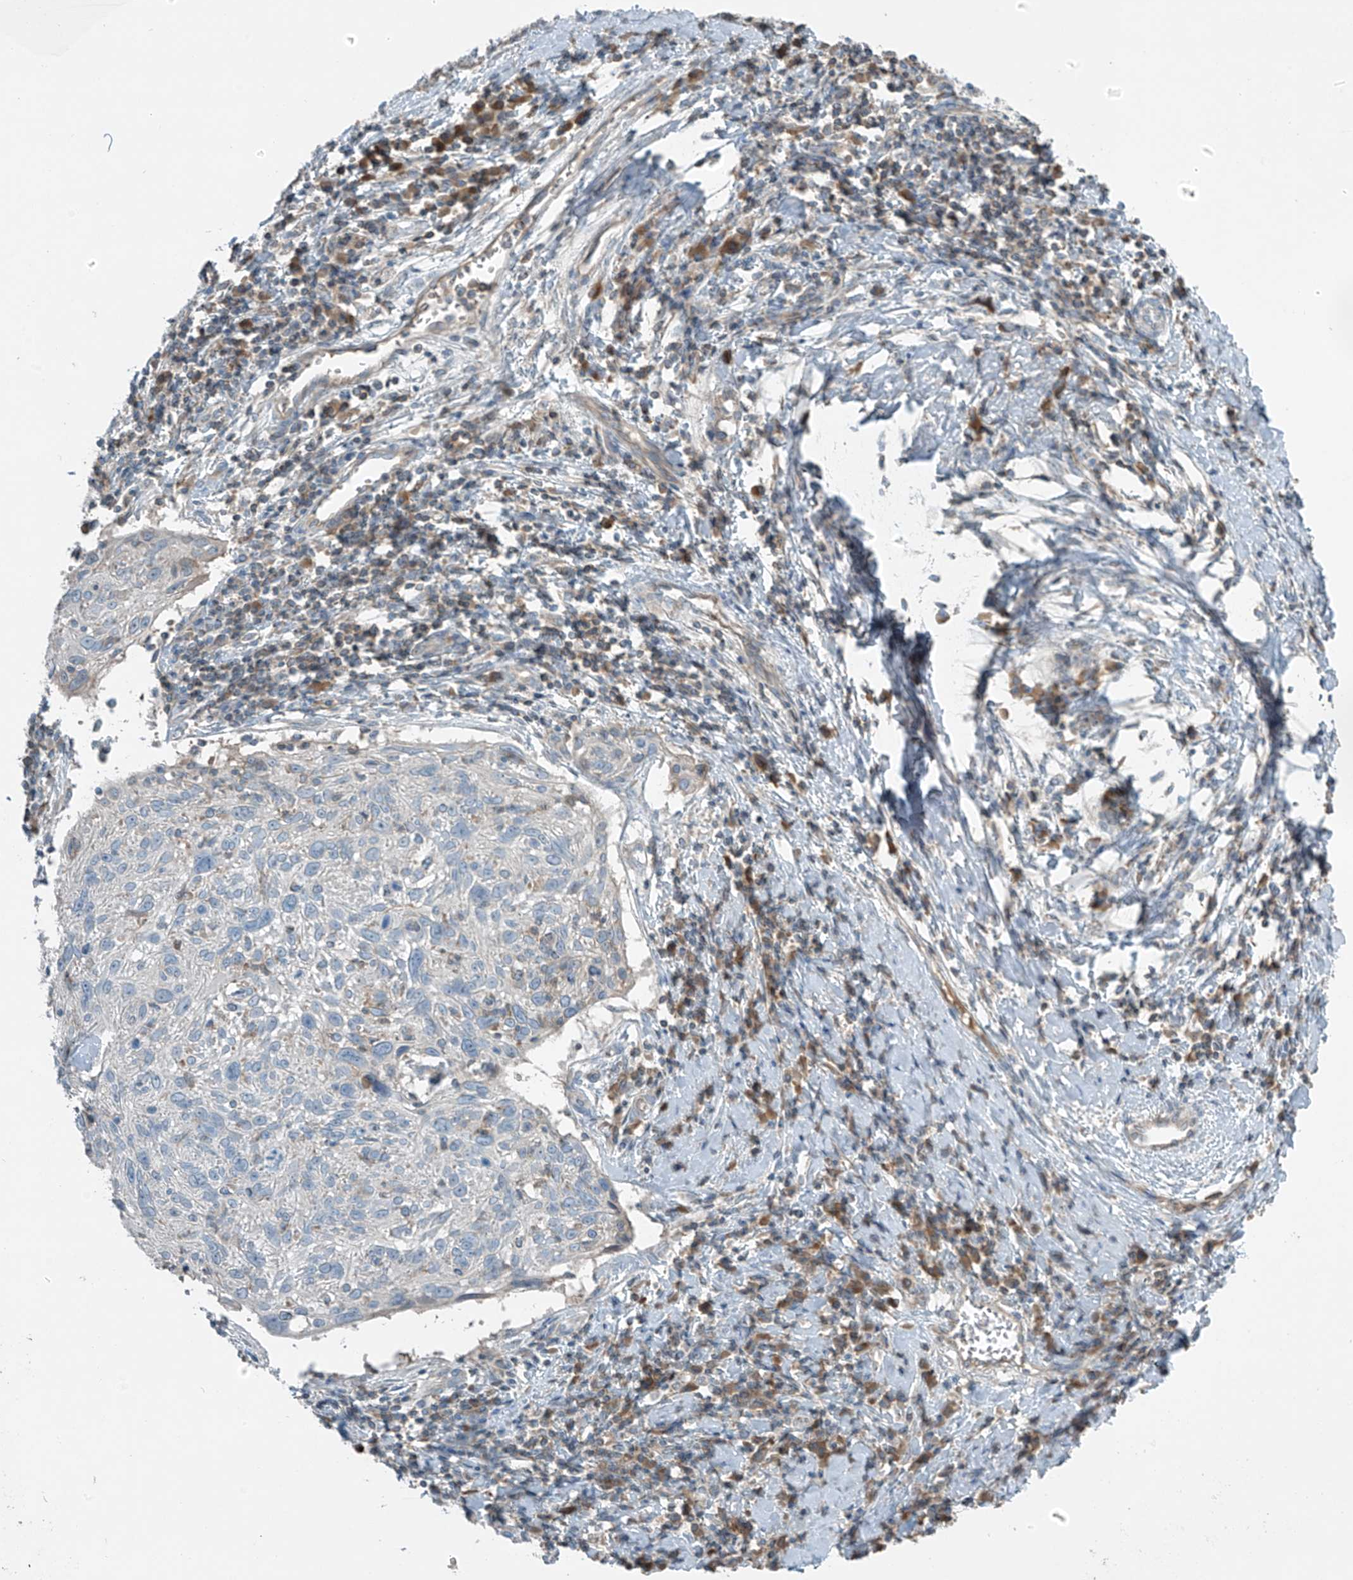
{"staining": {"intensity": "negative", "quantity": "none", "location": "none"}, "tissue": "cervical cancer", "cell_type": "Tumor cells", "image_type": "cancer", "snomed": [{"axis": "morphology", "description": "Squamous cell carcinoma, NOS"}, {"axis": "topography", "description": "Cervix"}], "caption": "DAB (3,3'-diaminobenzidine) immunohistochemical staining of human cervical cancer shows no significant expression in tumor cells.", "gene": "FAM131C", "patient": {"sex": "female", "age": 51}}